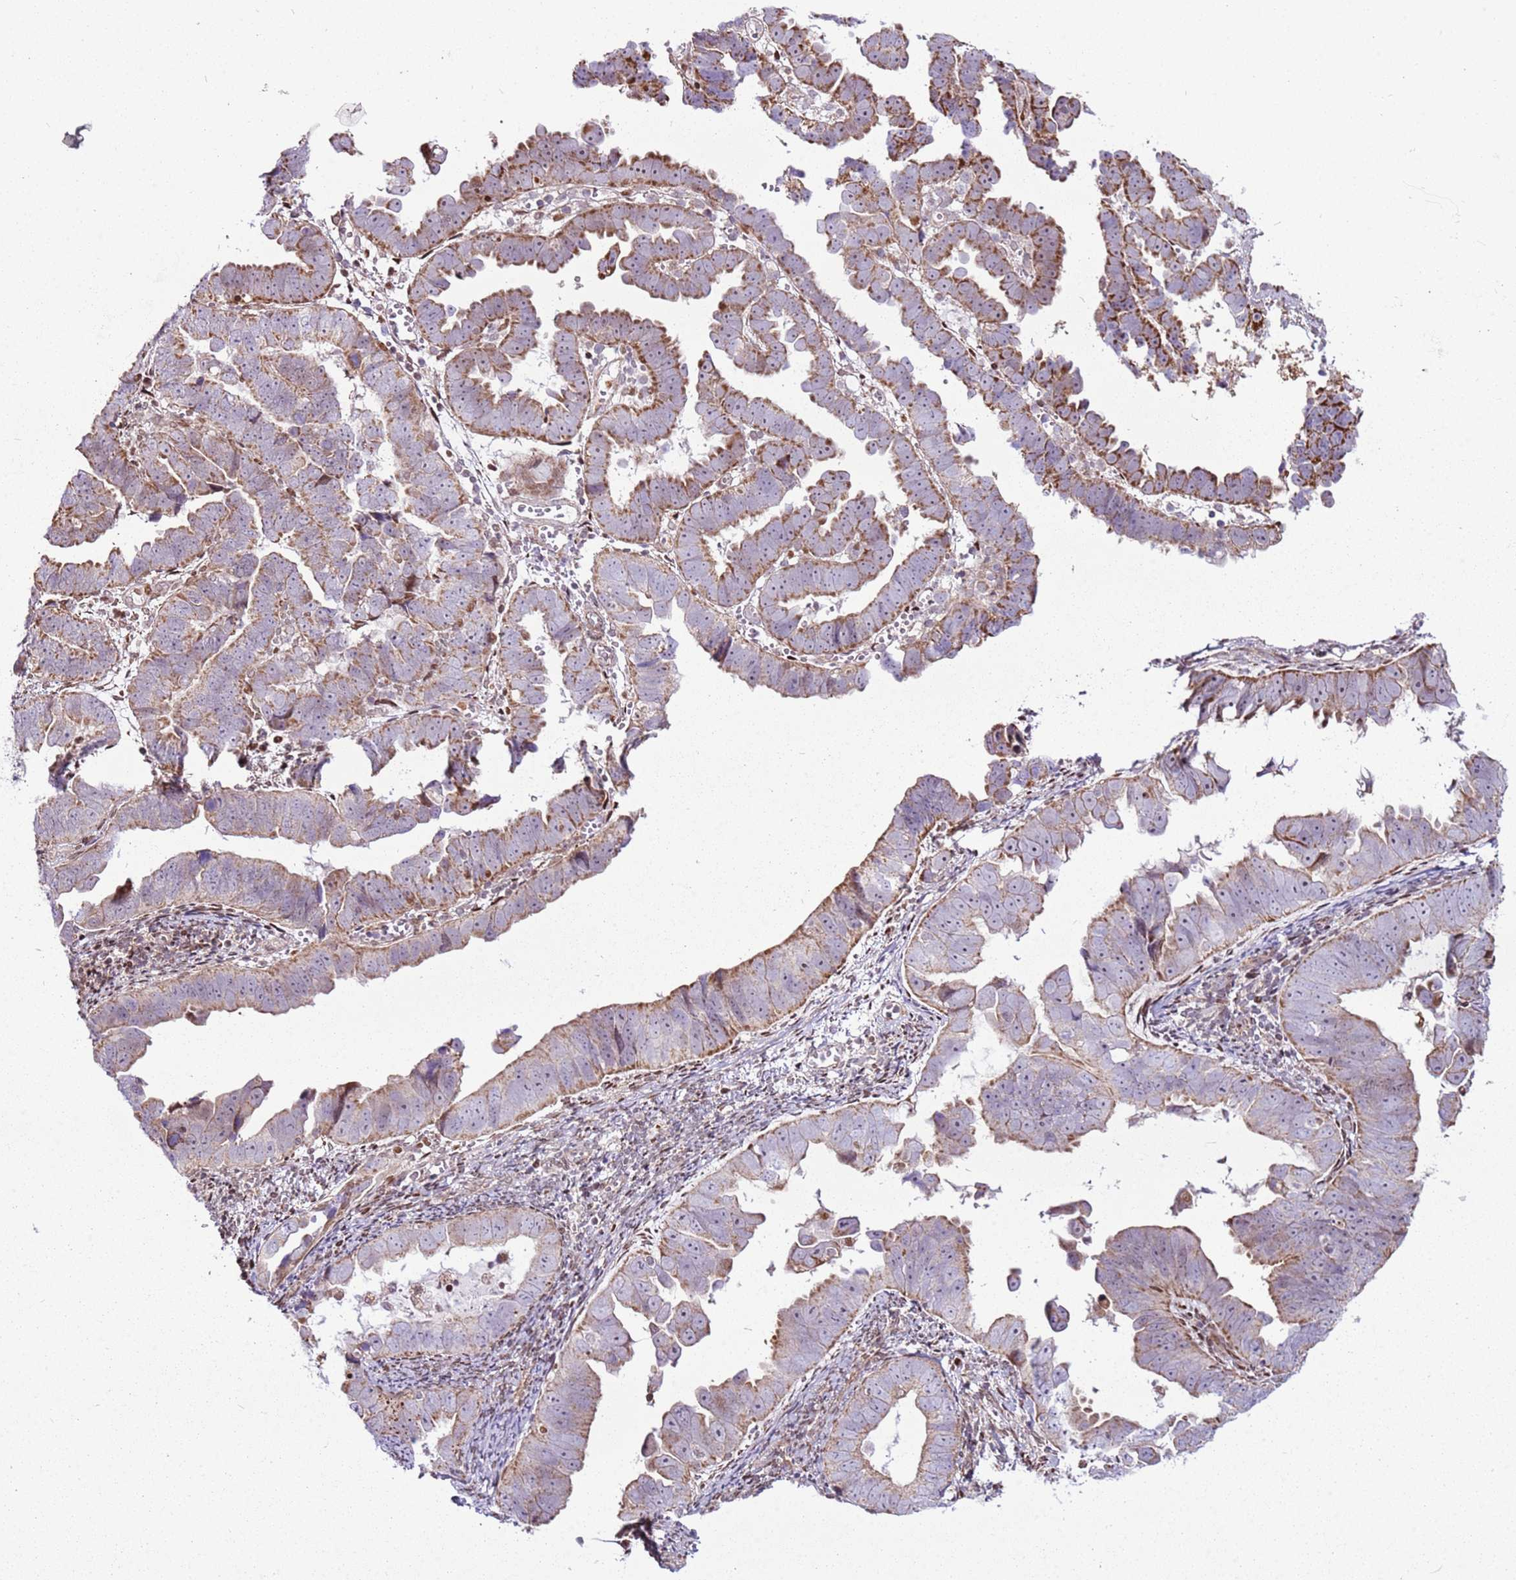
{"staining": {"intensity": "moderate", "quantity": "25%-75%", "location": "cytoplasmic/membranous"}, "tissue": "endometrial cancer", "cell_type": "Tumor cells", "image_type": "cancer", "snomed": [{"axis": "morphology", "description": "Adenocarcinoma, NOS"}, {"axis": "topography", "description": "Endometrium"}], "caption": "Human endometrial cancer (adenocarcinoma) stained for a protein (brown) shows moderate cytoplasmic/membranous positive expression in about 25%-75% of tumor cells.", "gene": "PCTP", "patient": {"sex": "female", "age": 75}}